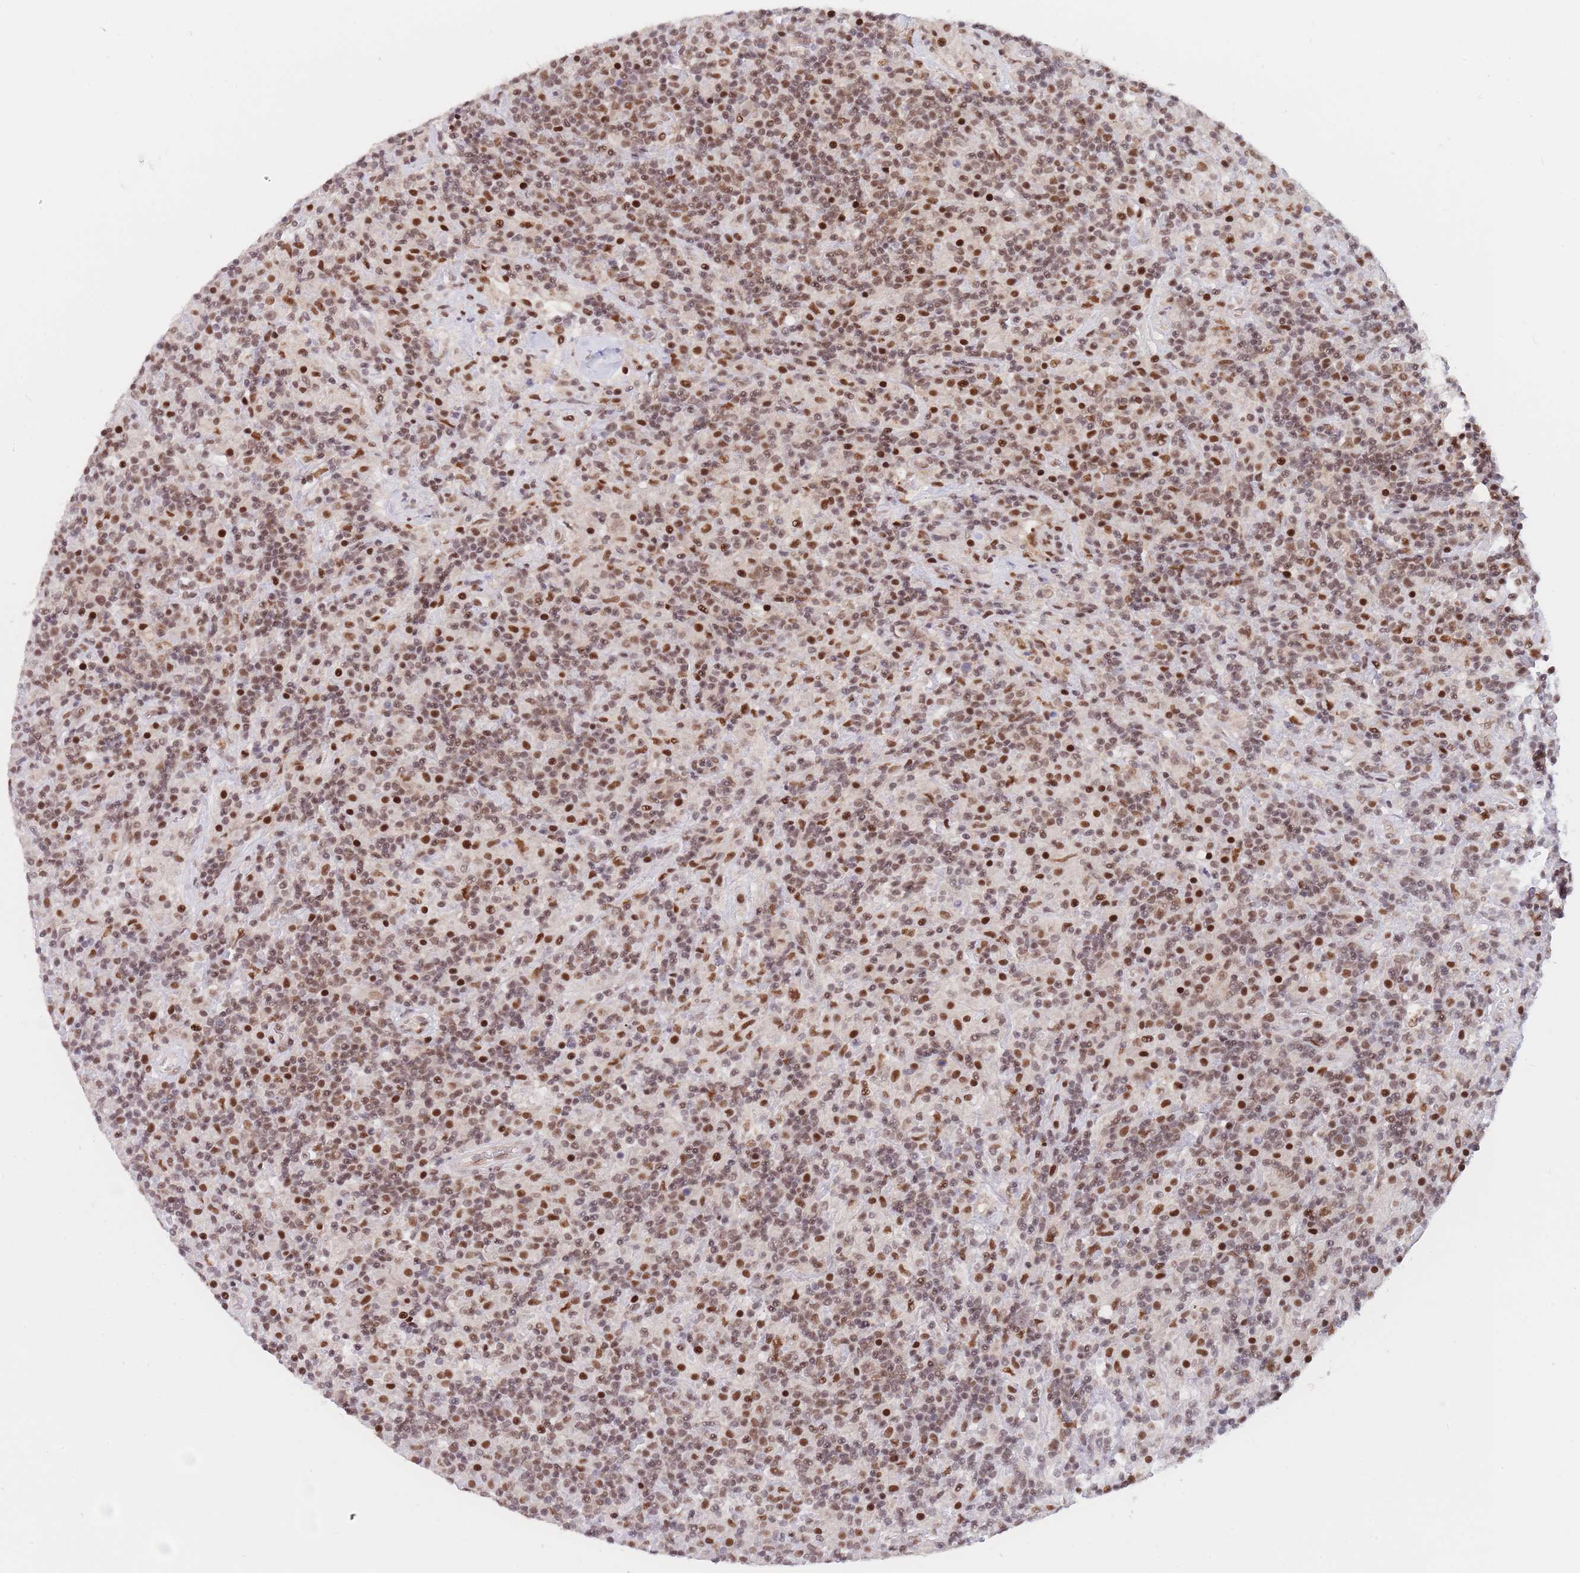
{"staining": {"intensity": "moderate", "quantity": ">75%", "location": "nuclear"}, "tissue": "lymphoma", "cell_type": "Tumor cells", "image_type": "cancer", "snomed": [{"axis": "morphology", "description": "Hodgkin's disease, NOS"}, {"axis": "topography", "description": "Lymph node"}], "caption": "Human lymphoma stained with a protein marker exhibits moderate staining in tumor cells.", "gene": "SMAD9", "patient": {"sex": "male", "age": 70}}